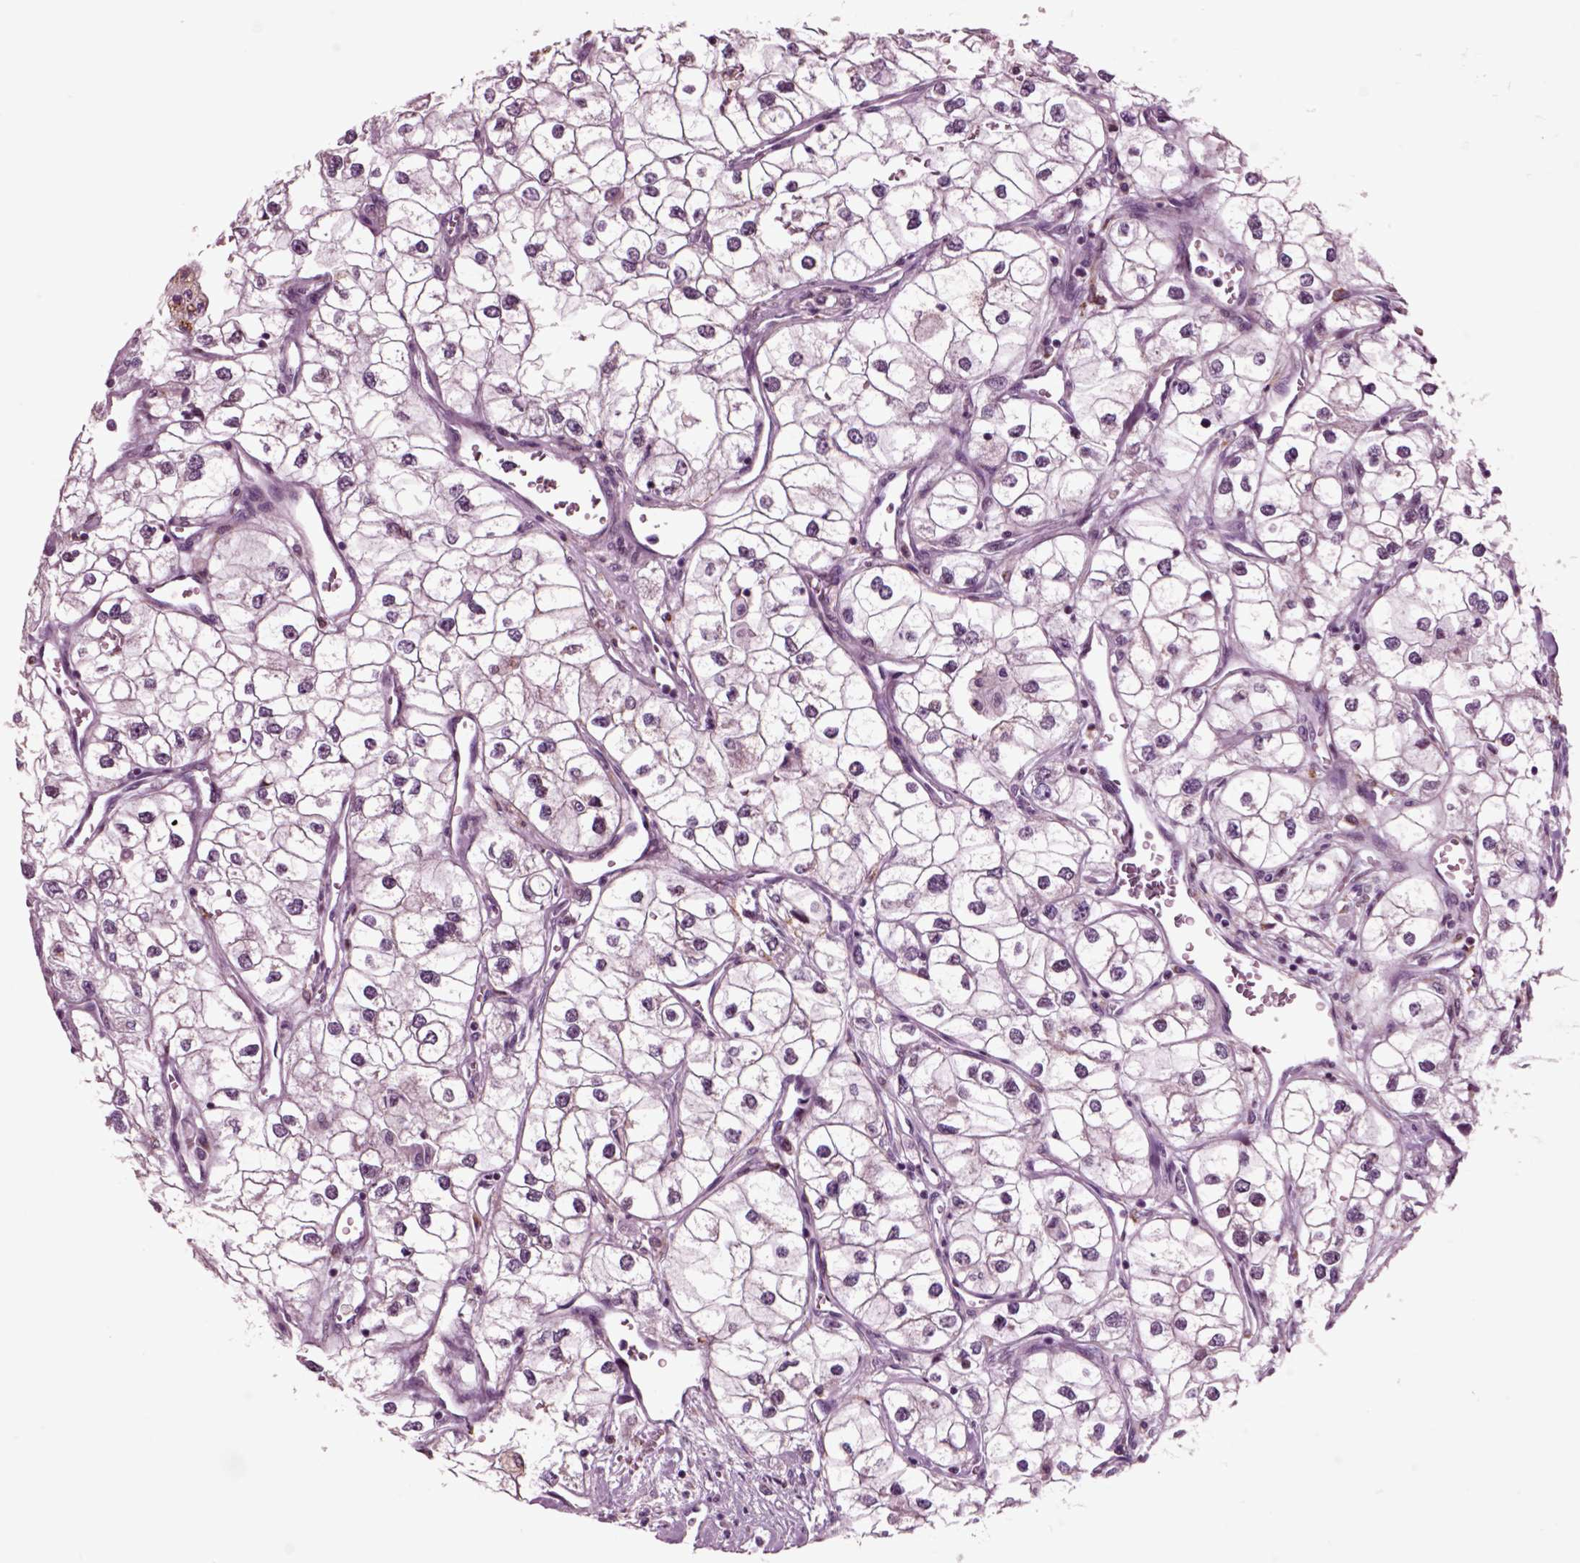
{"staining": {"intensity": "negative", "quantity": "none", "location": "none"}, "tissue": "renal cancer", "cell_type": "Tumor cells", "image_type": "cancer", "snomed": [{"axis": "morphology", "description": "Adenocarcinoma, NOS"}, {"axis": "topography", "description": "Kidney"}], "caption": "Immunohistochemistry micrograph of human renal cancer stained for a protein (brown), which displays no staining in tumor cells.", "gene": "CHGB", "patient": {"sex": "male", "age": 59}}